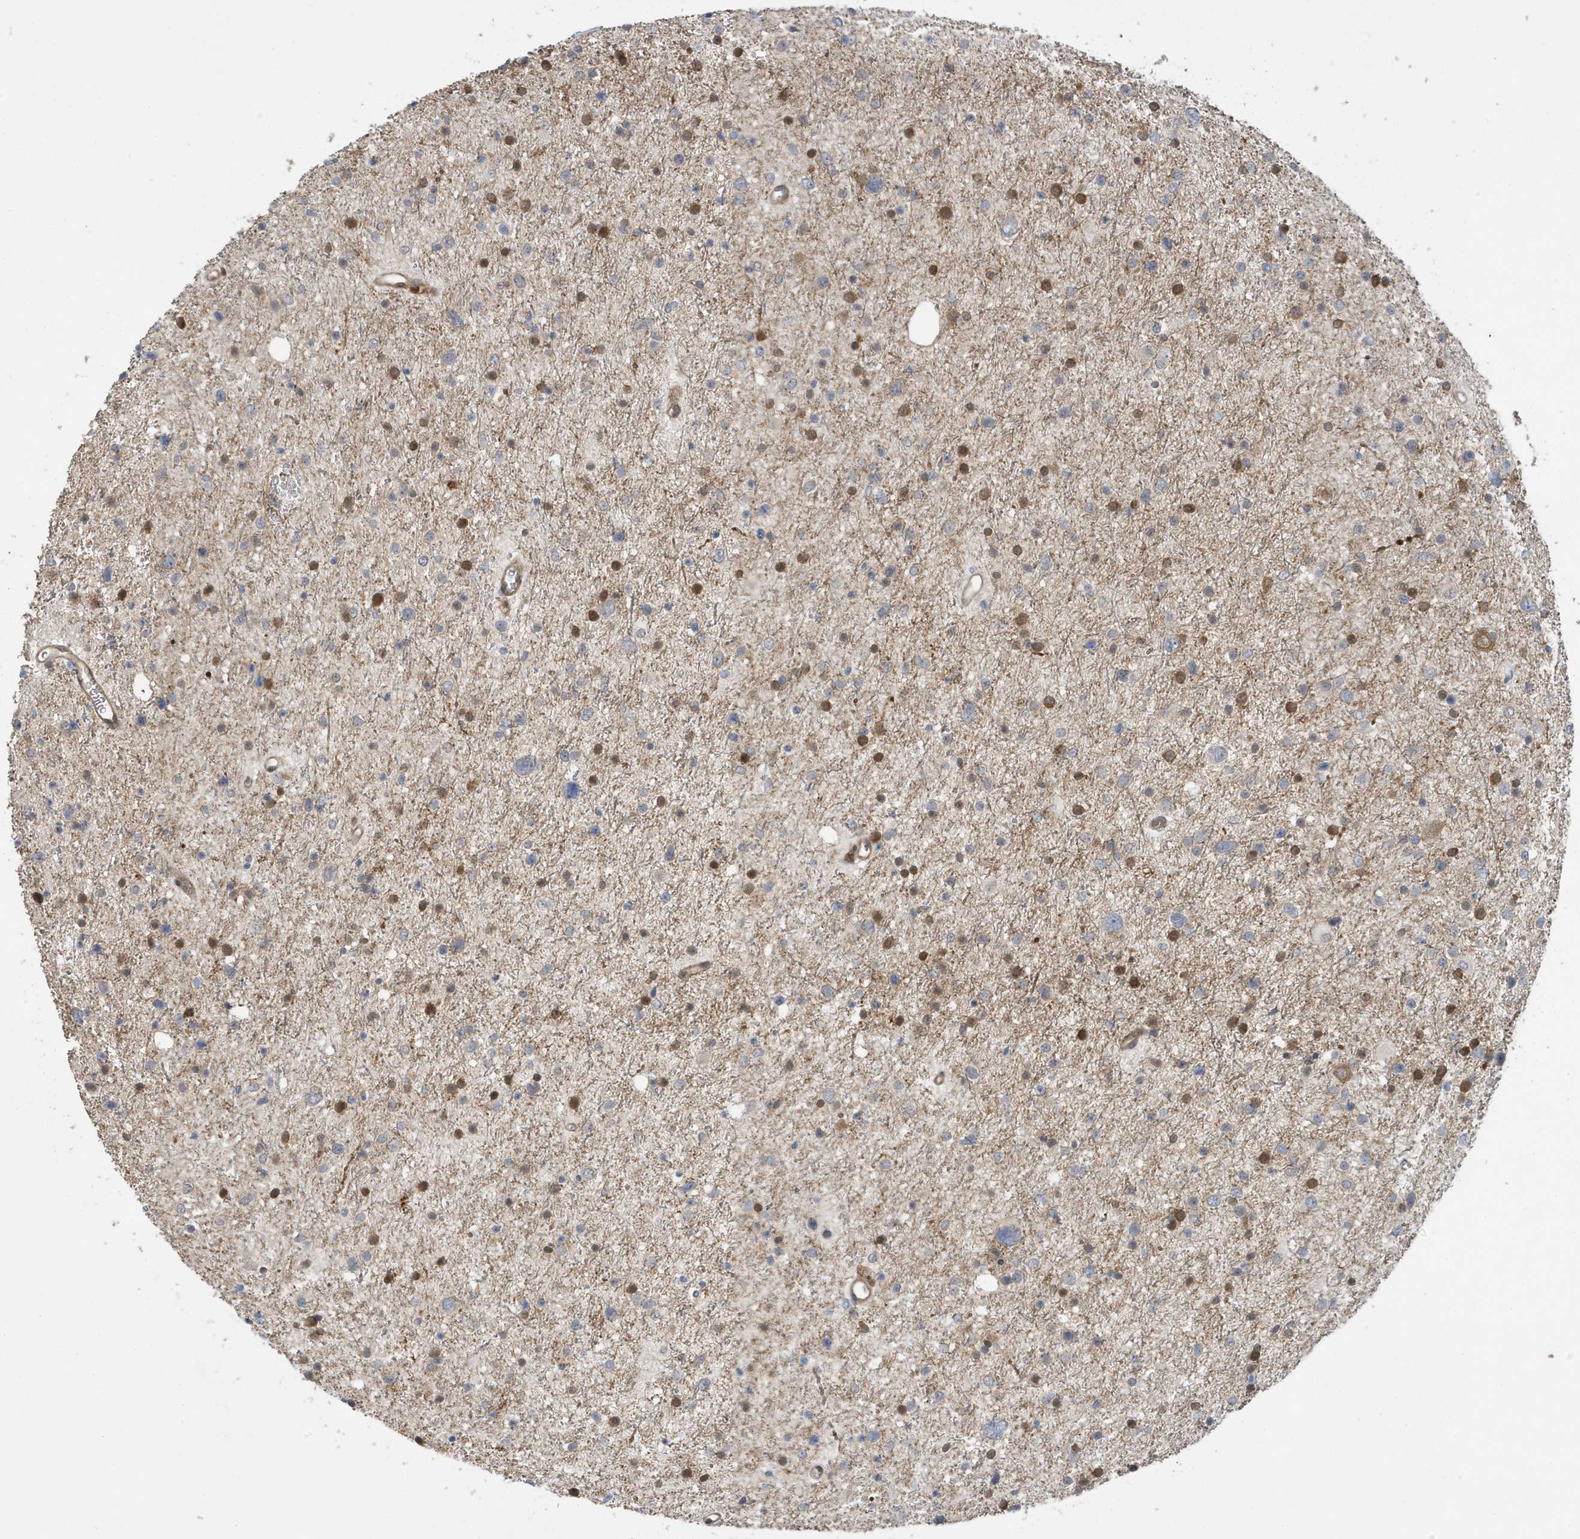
{"staining": {"intensity": "negative", "quantity": "none", "location": "none"}, "tissue": "glioma", "cell_type": "Tumor cells", "image_type": "cancer", "snomed": [{"axis": "morphology", "description": "Glioma, malignant, Low grade"}, {"axis": "topography", "description": "Brain"}], "caption": "Glioma stained for a protein using IHC reveals no expression tumor cells.", "gene": "NCOA7", "patient": {"sex": "female", "age": 37}}